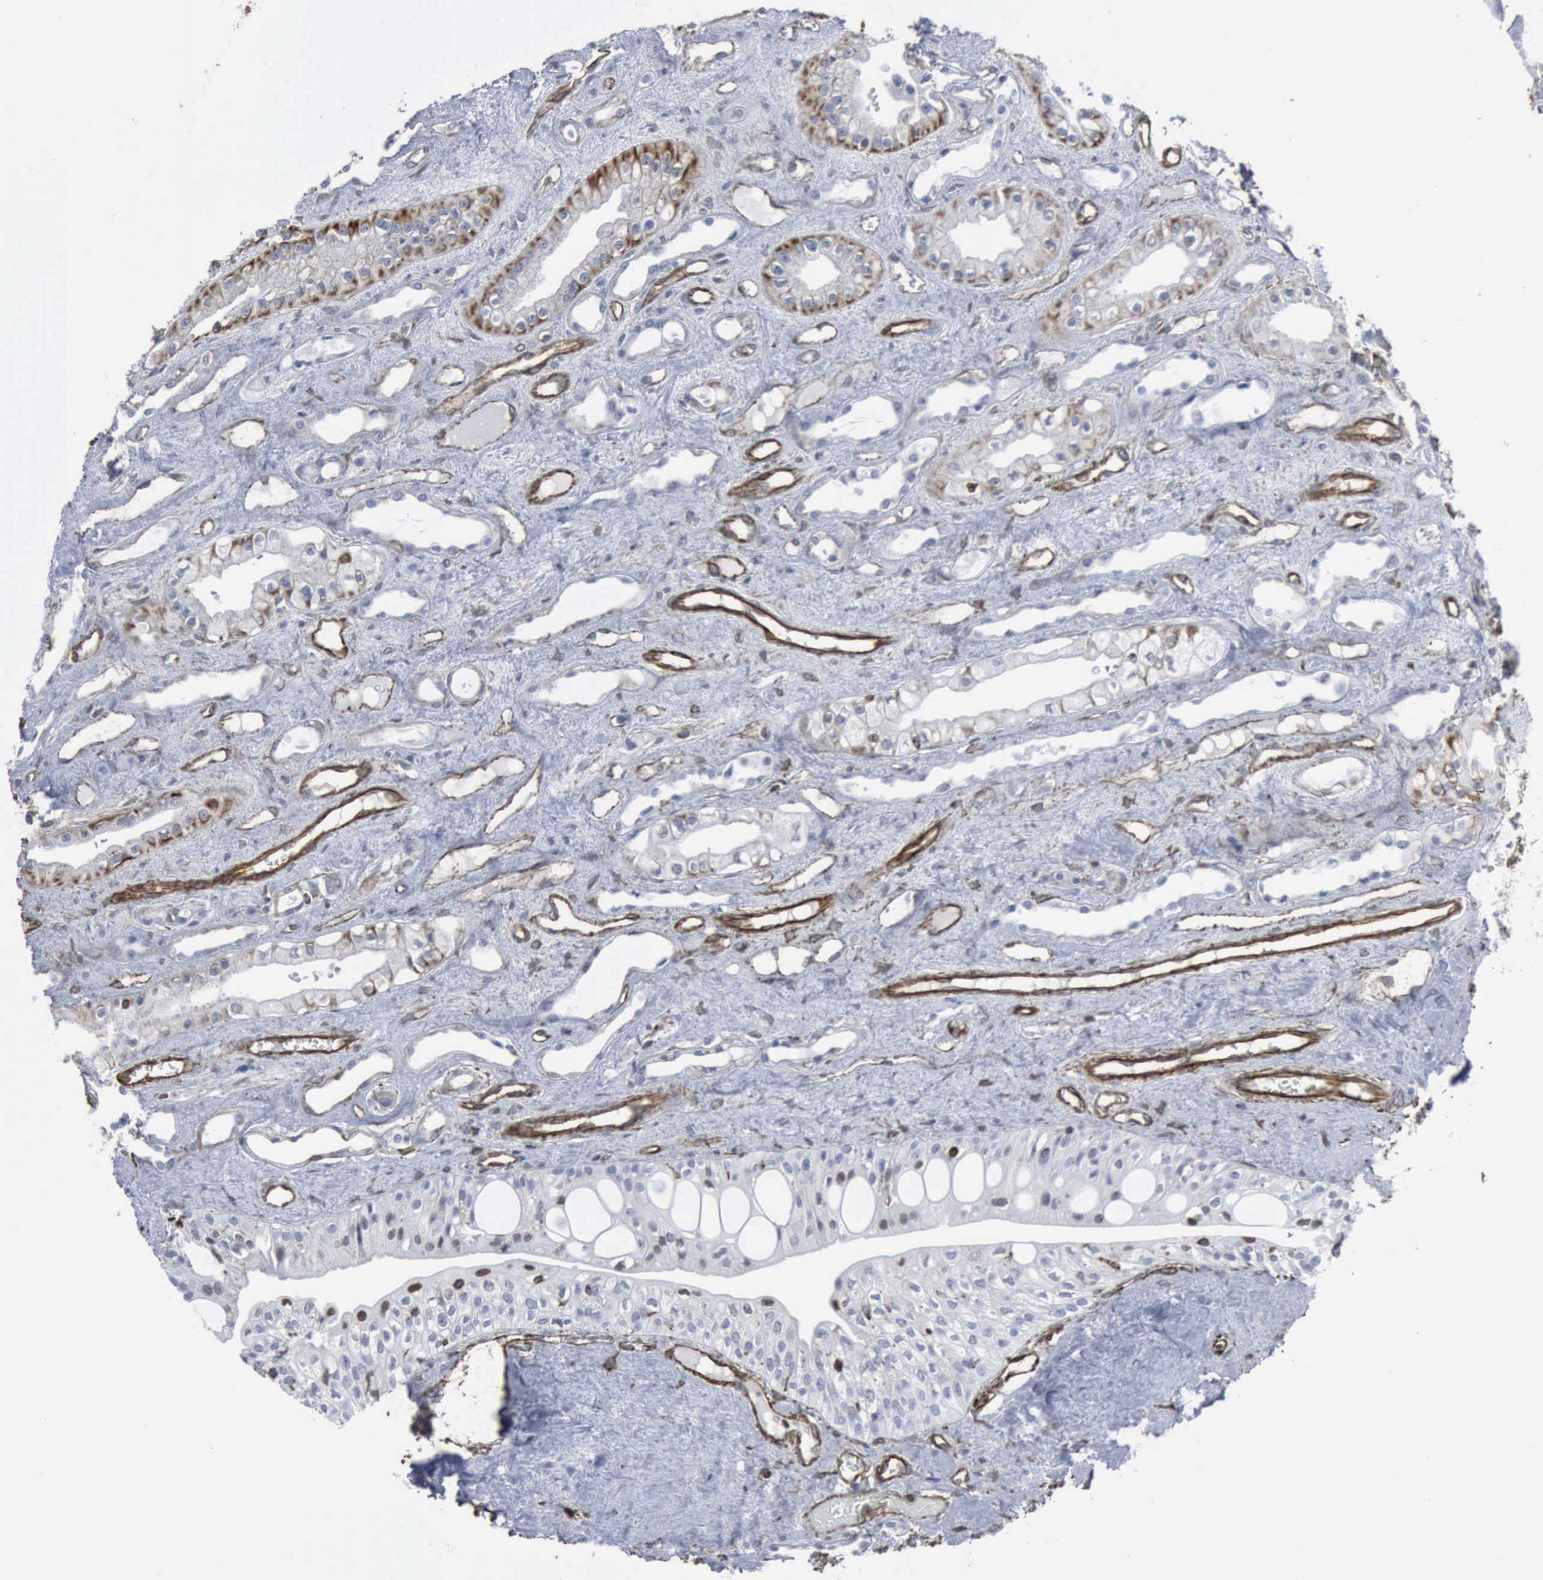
{"staining": {"intensity": "moderate", "quantity": "25%-75%", "location": "nuclear"}, "tissue": "urinary bladder", "cell_type": "Urothelial cells", "image_type": "normal", "snomed": [{"axis": "morphology", "description": "Normal tissue, NOS"}, {"axis": "topography", "description": "Kidney"}, {"axis": "topography", "description": "Urinary bladder"}], "caption": "Immunohistochemical staining of normal human urinary bladder displays 25%-75% levels of moderate nuclear protein staining in approximately 25%-75% of urothelial cells.", "gene": "CCNE1", "patient": {"sex": "male", "age": 67}}